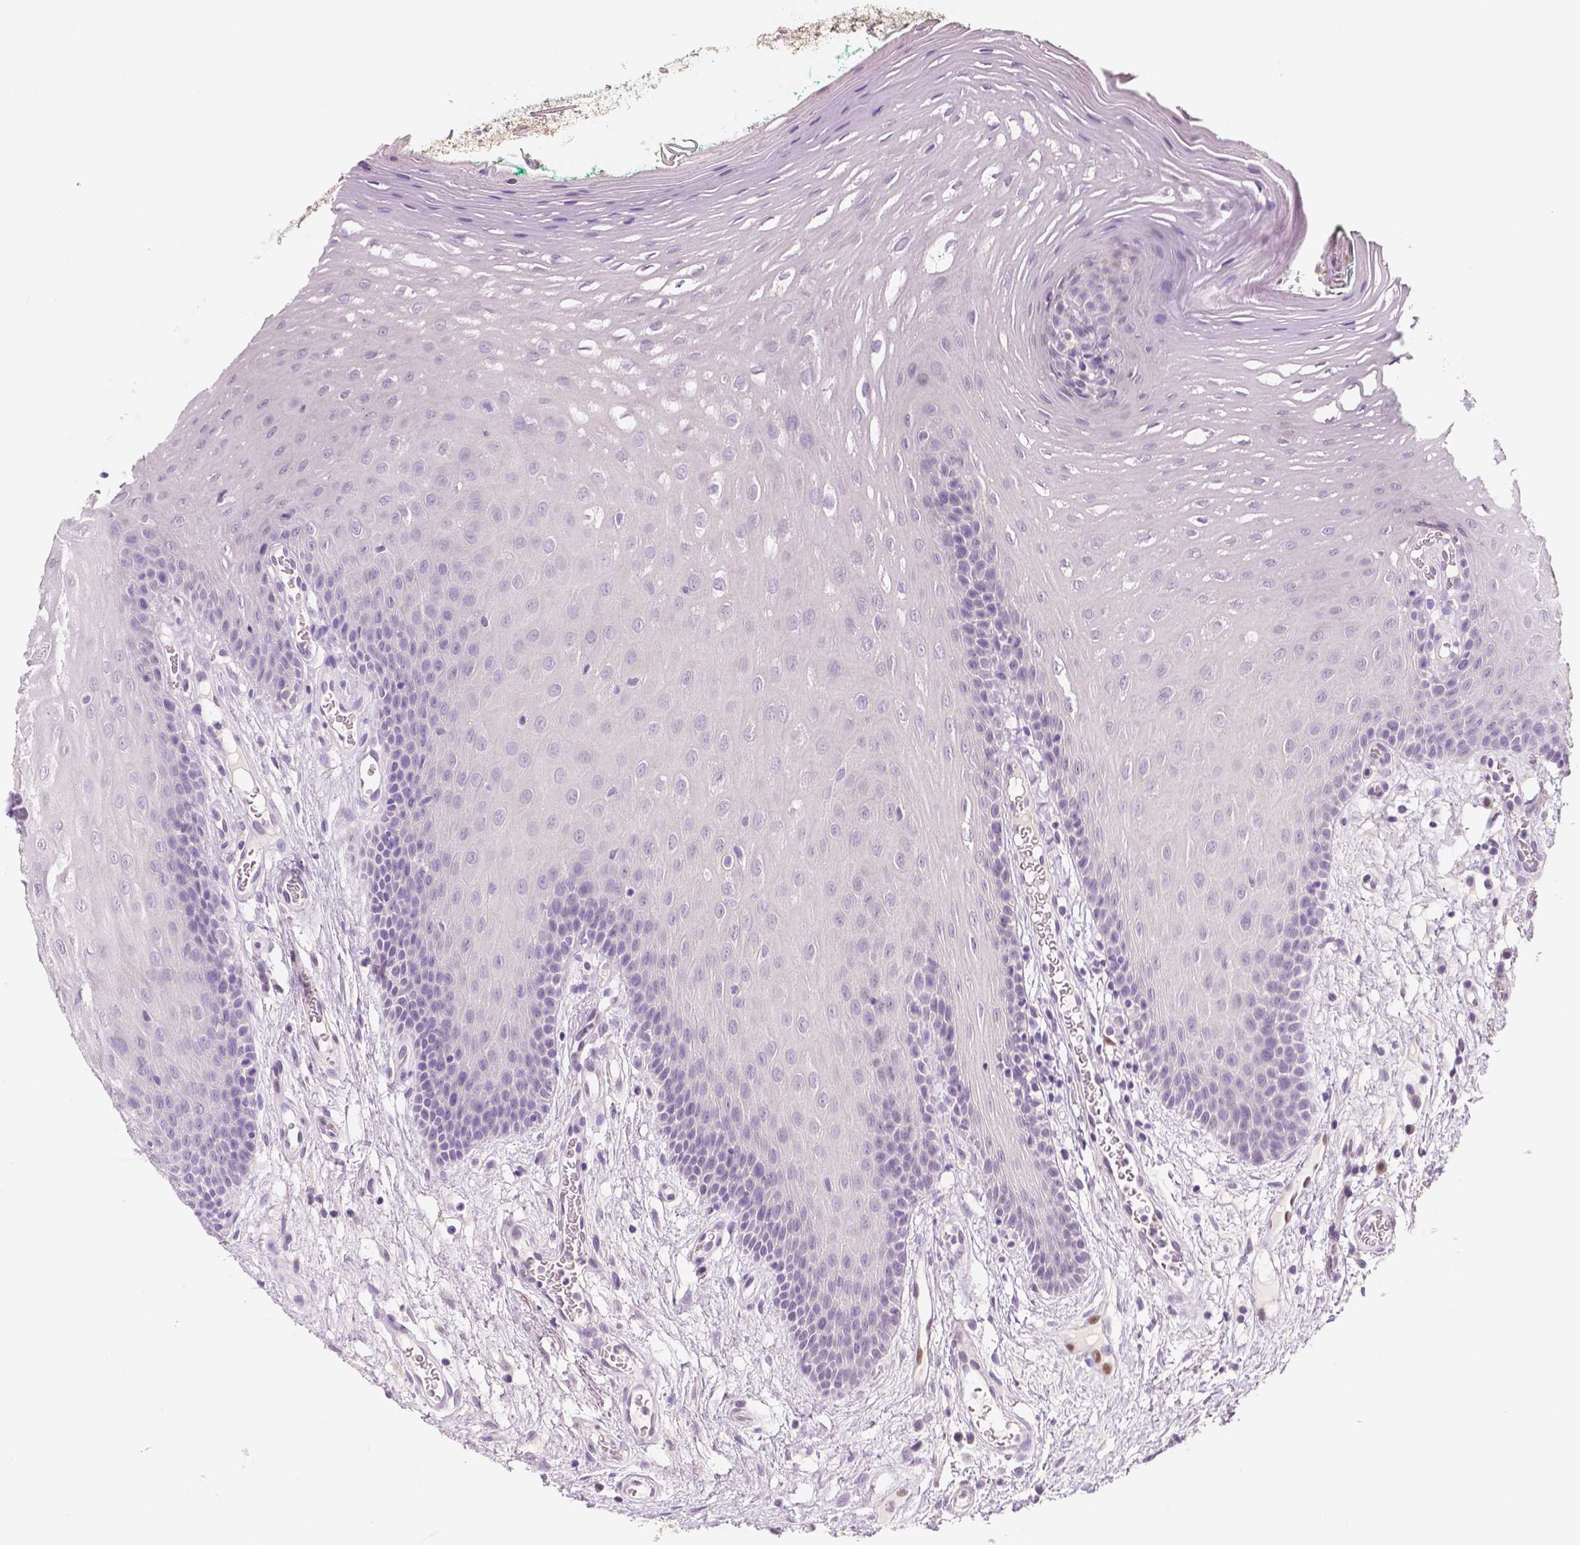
{"staining": {"intensity": "negative", "quantity": "none", "location": "none"}, "tissue": "oral mucosa", "cell_type": "Squamous epithelial cells", "image_type": "normal", "snomed": [{"axis": "morphology", "description": "Normal tissue, NOS"}, {"axis": "morphology", "description": "Squamous cell carcinoma, NOS"}, {"axis": "topography", "description": "Oral tissue"}, {"axis": "topography", "description": "Head-Neck"}], "caption": "An image of human oral mucosa is negative for staining in squamous epithelial cells. (DAB (3,3'-diaminobenzidine) immunohistochemistry, high magnification).", "gene": "TAL1", "patient": {"sex": "male", "age": 78}}